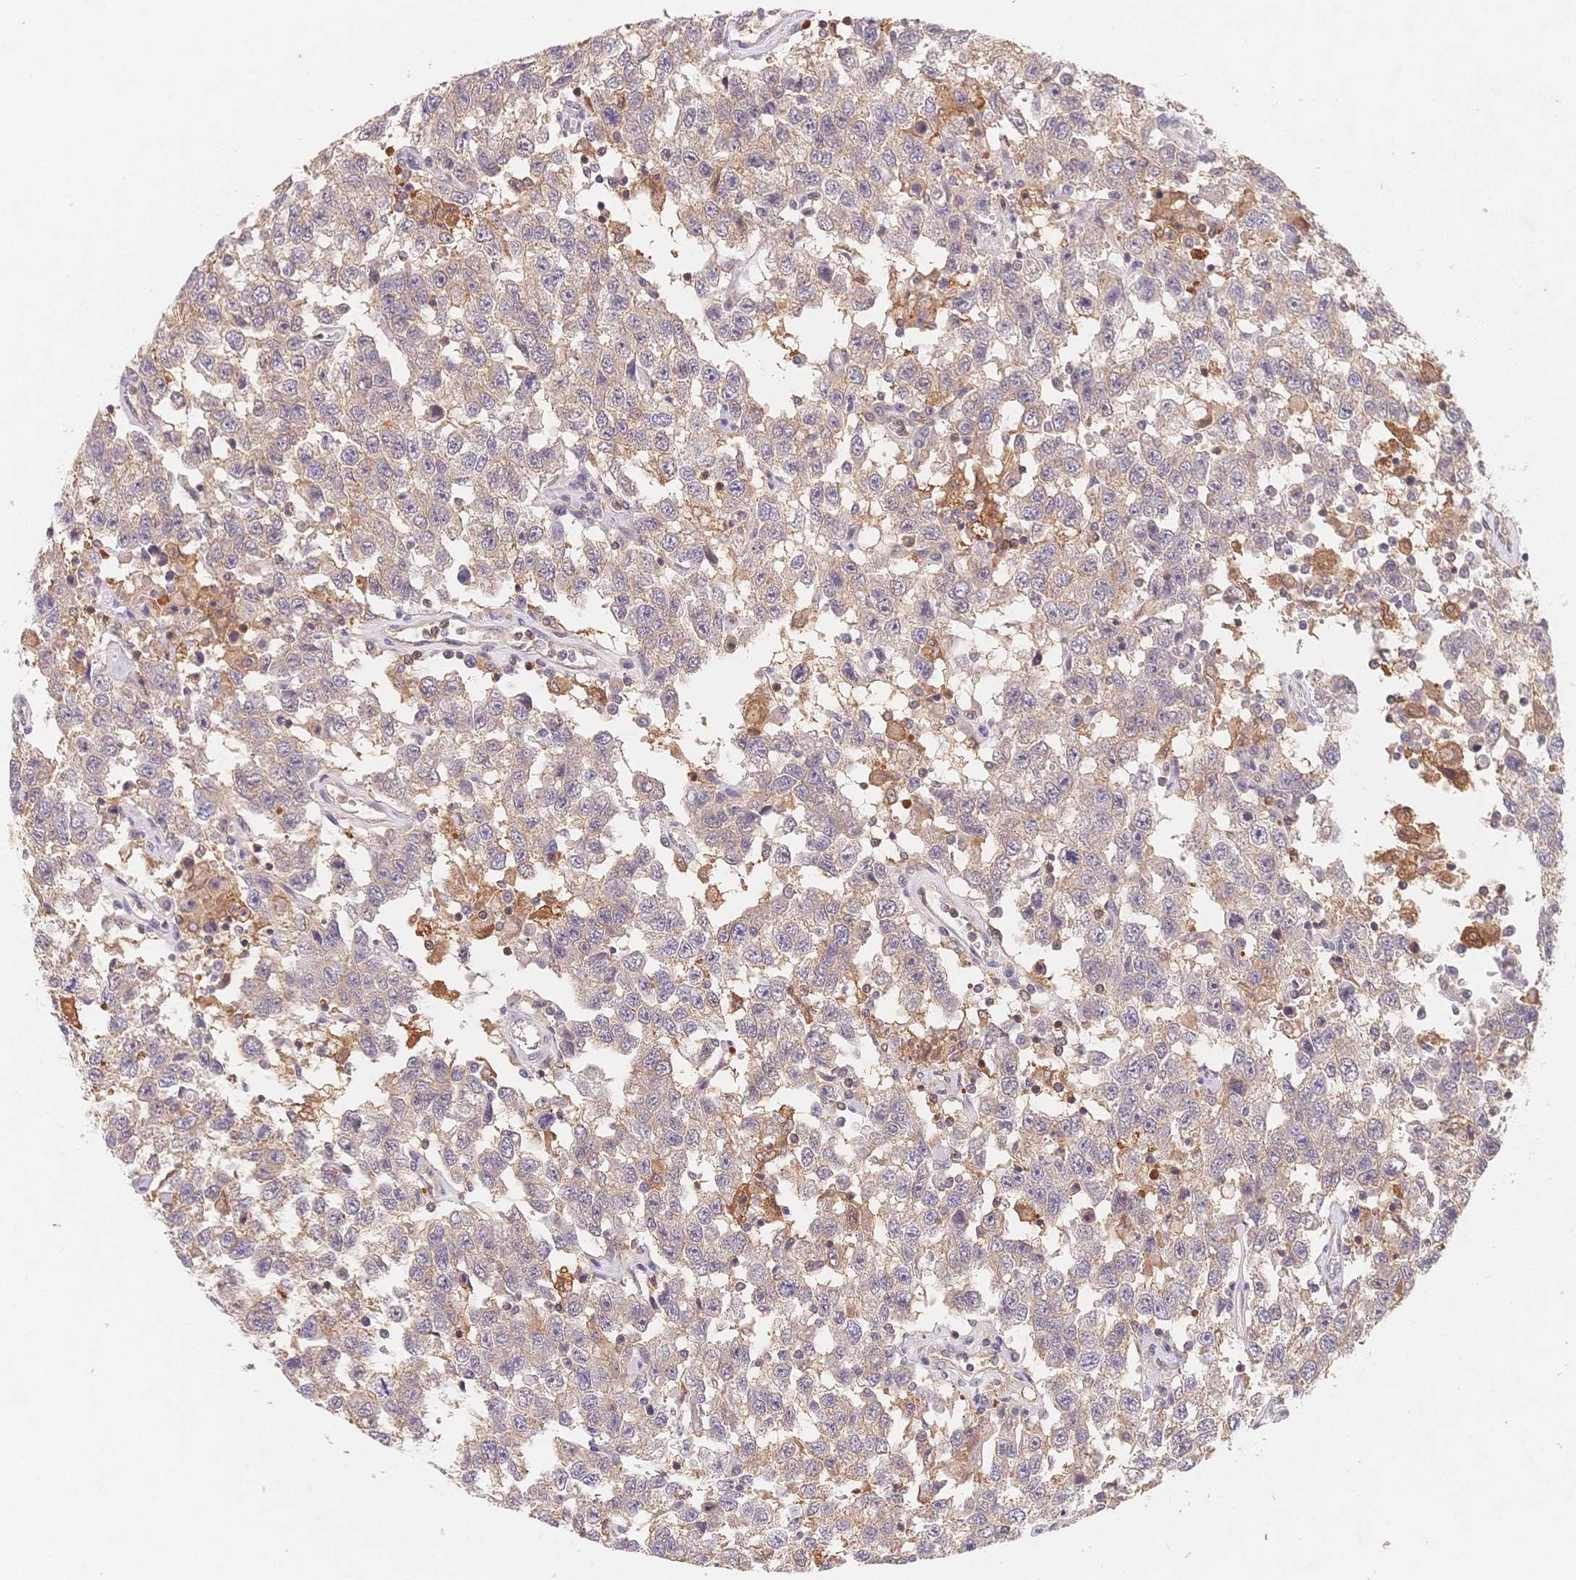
{"staining": {"intensity": "weak", "quantity": "25%-75%", "location": "cytoplasmic/membranous"}, "tissue": "testis cancer", "cell_type": "Tumor cells", "image_type": "cancer", "snomed": [{"axis": "morphology", "description": "Seminoma, NOS"}, {"axis": "topography", "description": "Testis"}], "caption": "Brown immunohistochemical staining in testis cancer (seminoma) demonstrates weak cytoplasmic/membranous staining in about 25%-75% of tumor cells. (DAB IHC with brightfield microscopy, high magnification).", "gene": "C12orf75", "patient": {"sex": "male", "age": 41}}